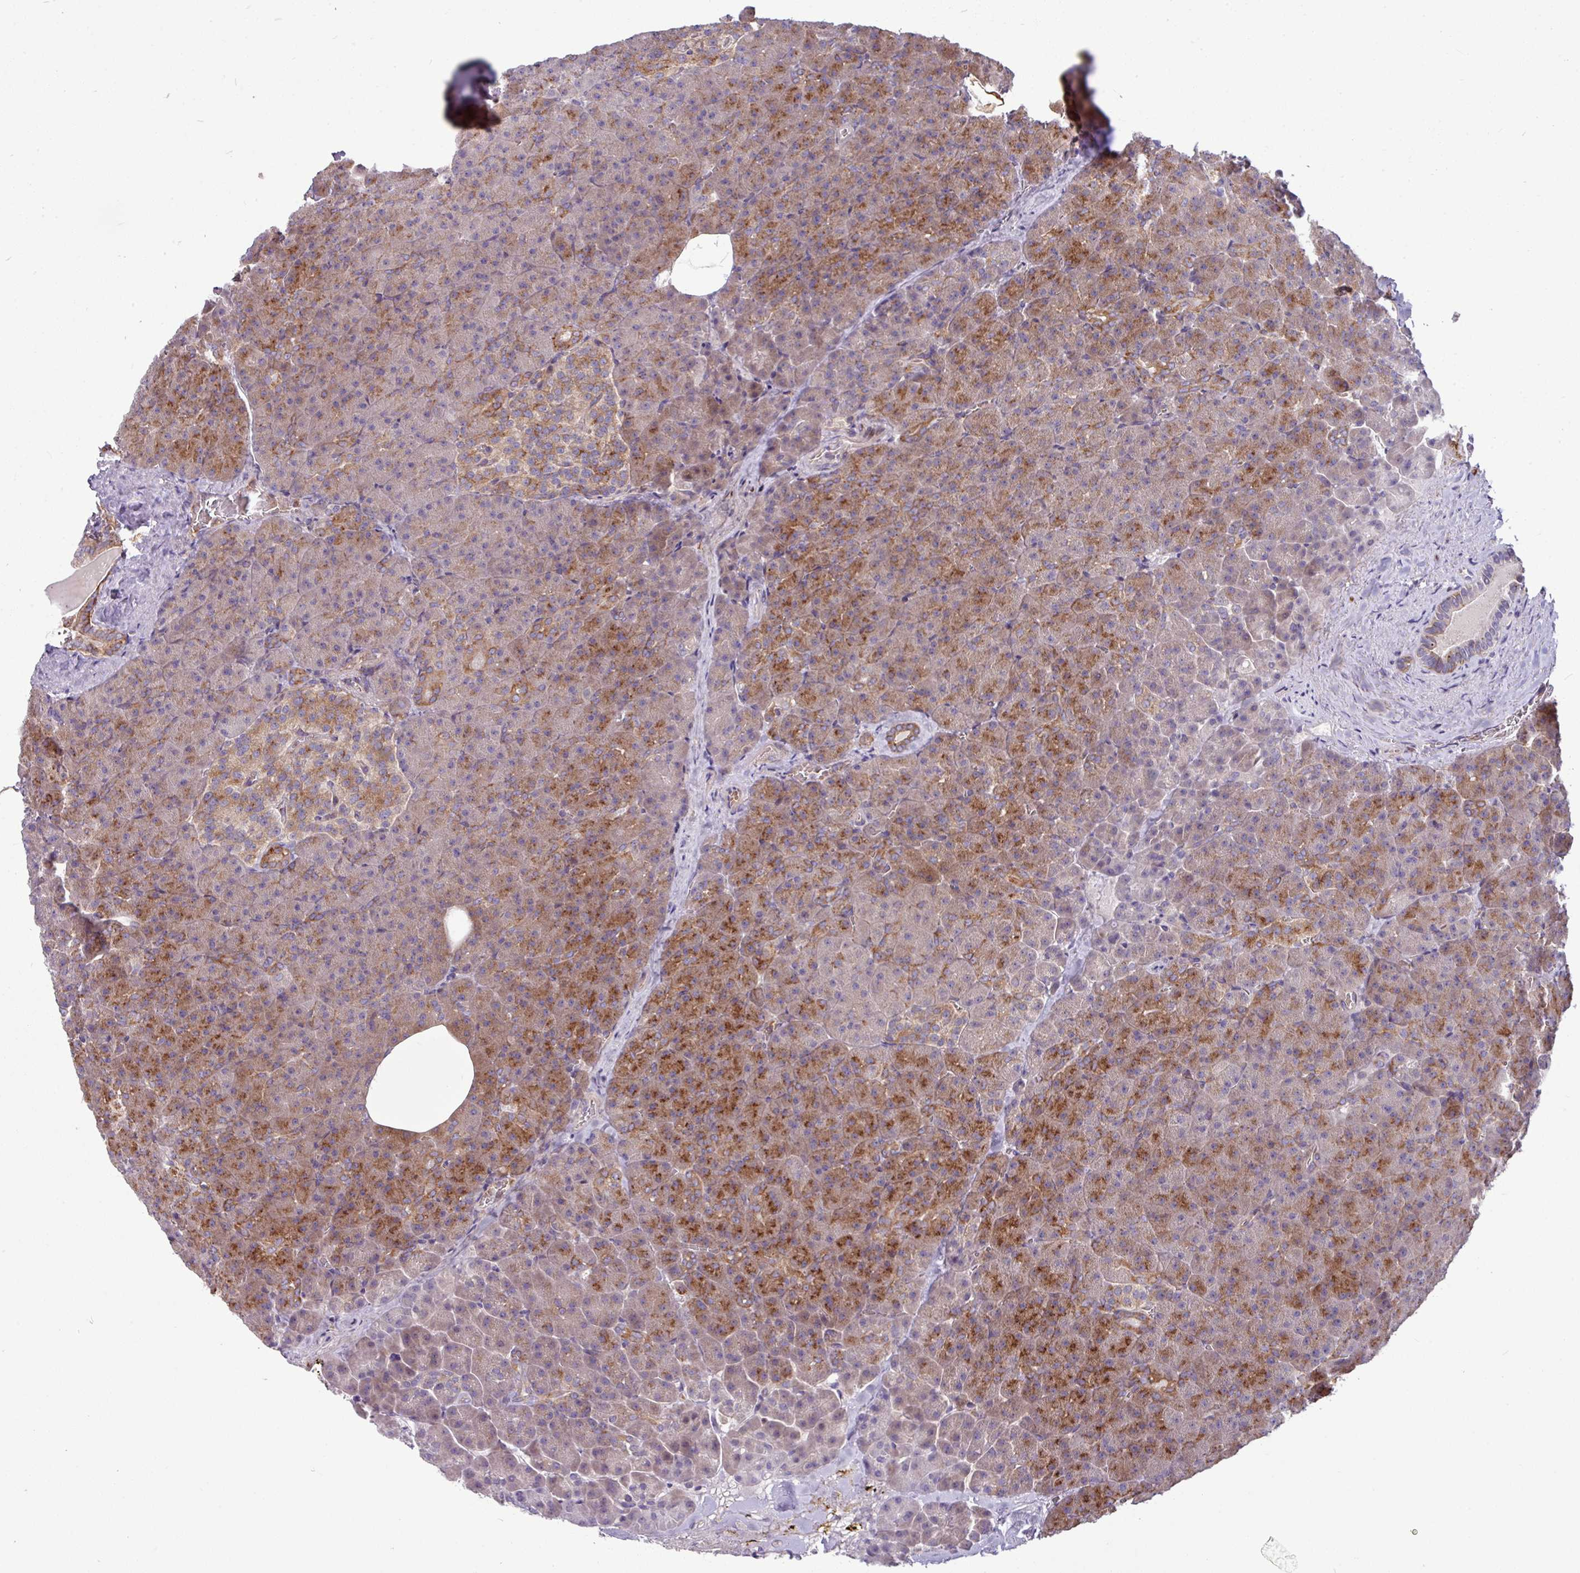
{"staining": {"intensity": "strong", "quantity": "<25%", "location": "cytoplasmic/membranous"}, "tissue": "pancreas", "cell_type": "Exocrine glandular cells", "image_type": "normal", "snomed": [{"axis": "morphology", "description": "Normal tissue, NOS"}, {"axis": "topography", "description": "Pancreas"}], "caption": "Pancreas stained with immunohistochemistry (IHC) shows strong cytoplasmic/membranous positivity in about <25% of exocrine glandular cells.", "gene": "LSM12", "patient": {"sex": "female", "age": 74}}